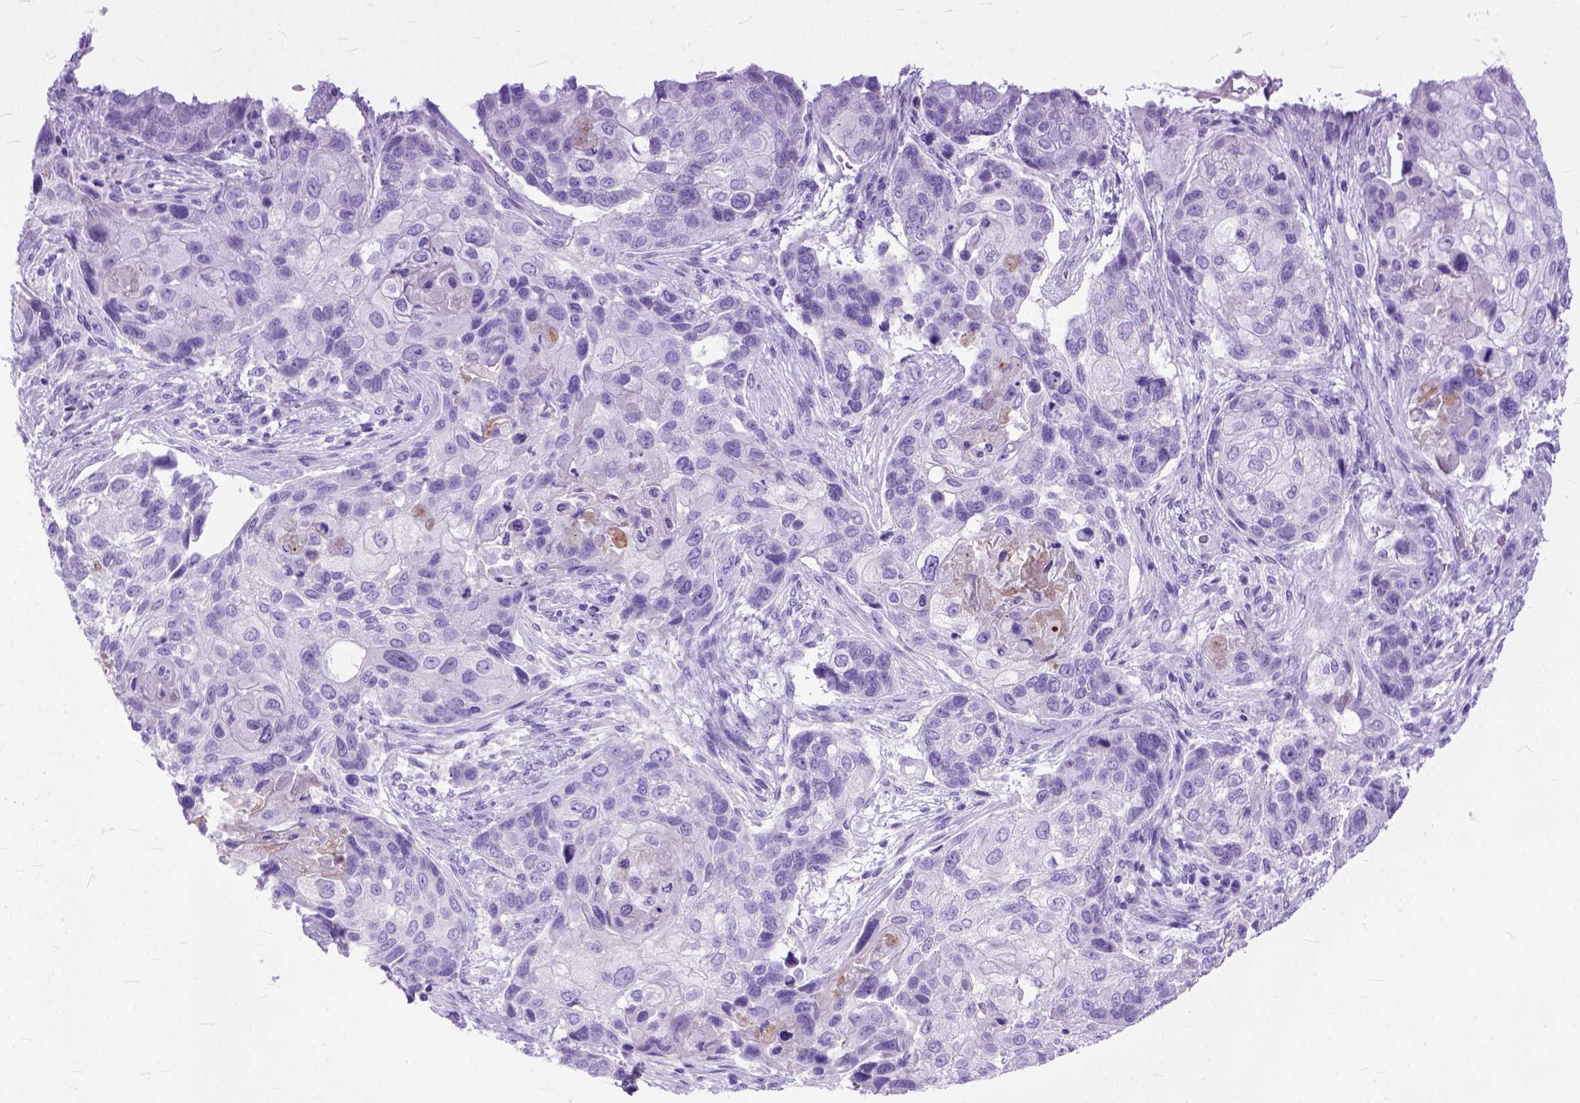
{"staining": {"intensity": "negative", "quantity": "none", "location": "none"}, "tissue": "lung cancer", "cell_type": "Tumor cells", "image_type": "cancer", "snomed": [{"axis": "morphology", "description": "Squamous cell carcinoma, NOS"}, {"axis": "topography", "description": "Lung"}], "caption": "This photomicrograph is of lung cancer (squamous cell carcinoma) stained with immunohistochemistry (IHC) to label a protein in brown with the nuclei are counter-stained blue. There is no expression in tumor cells.", "gene": "GNGT1", "patient": {"sex": "male", "age": 69}}